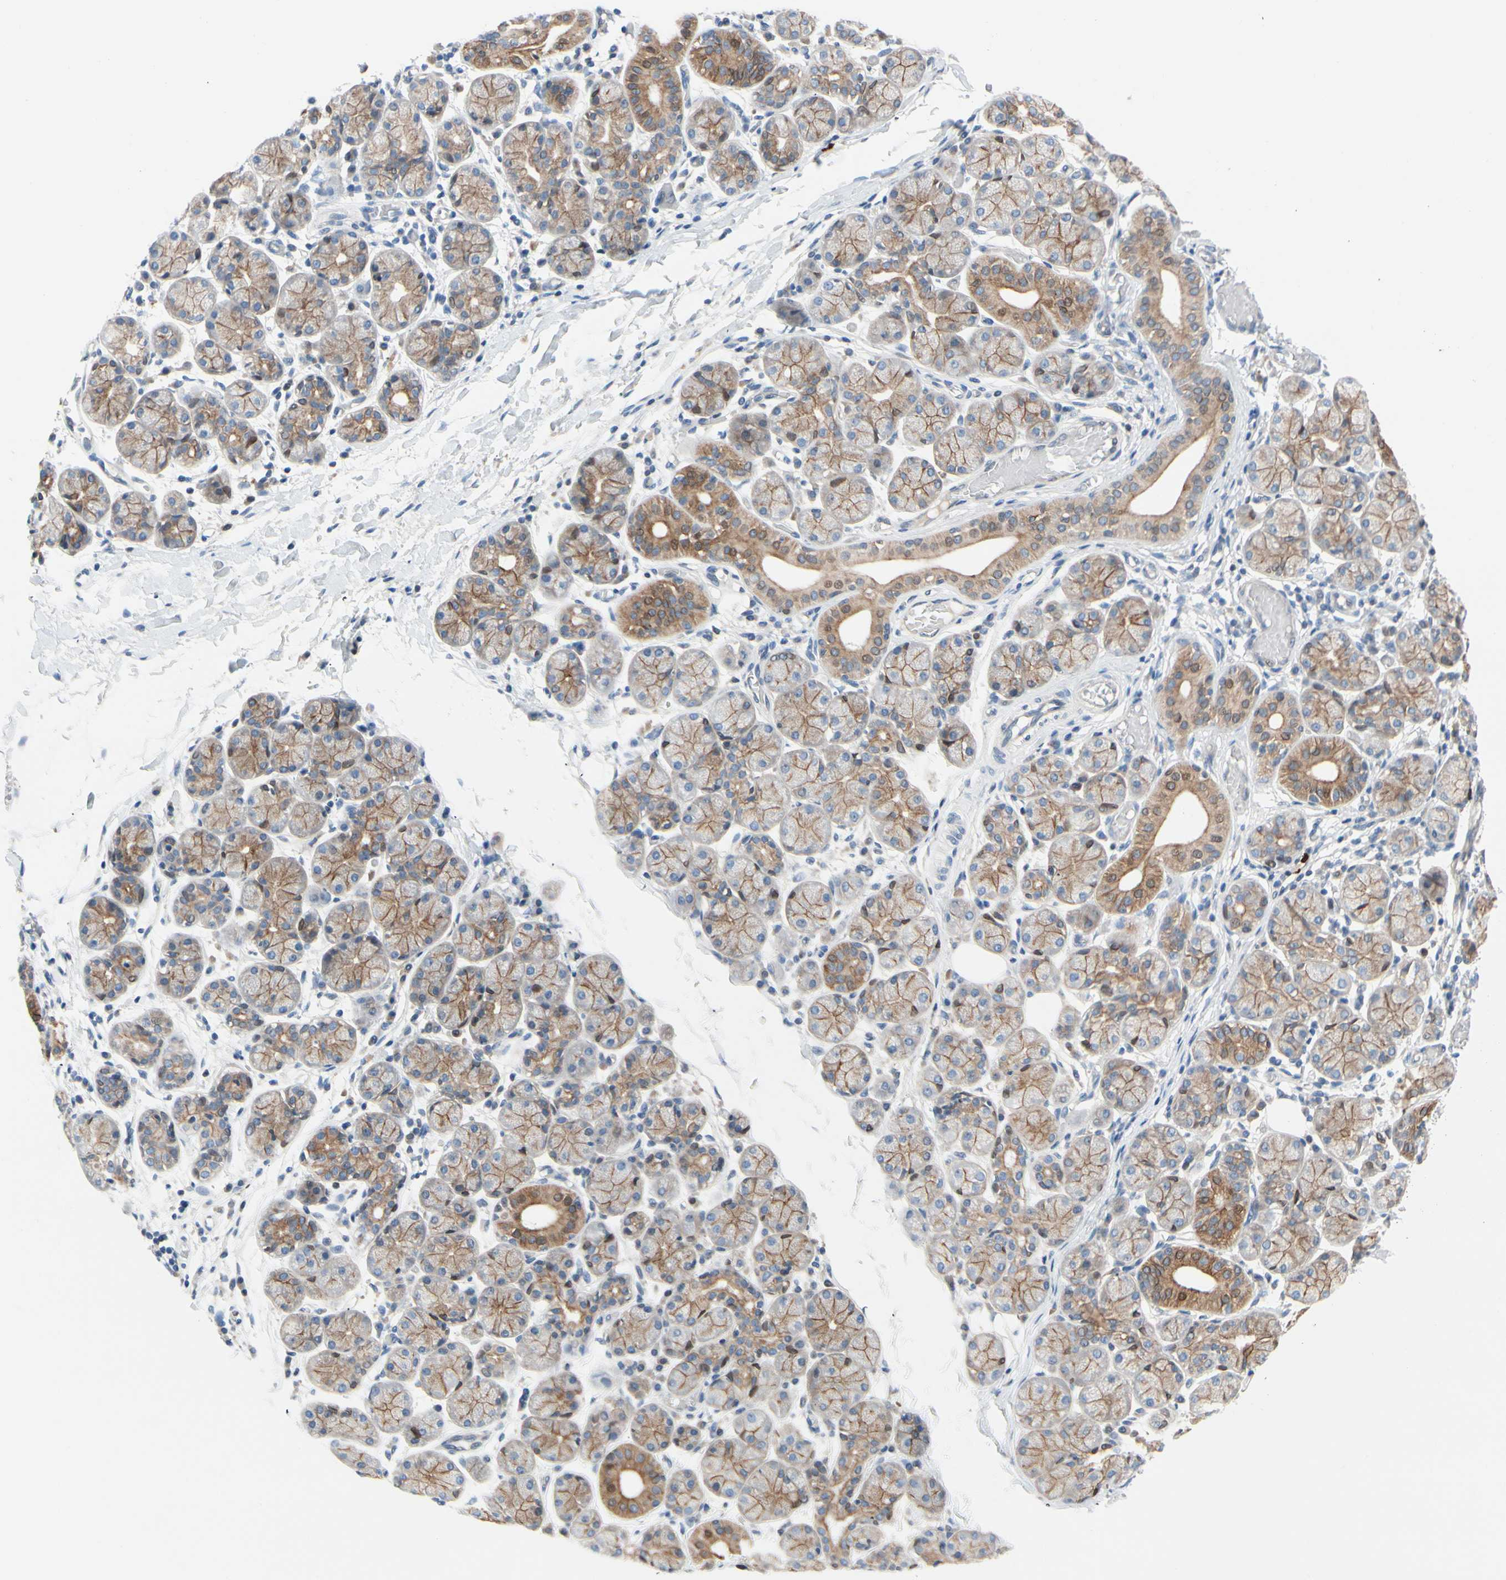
{"staining": {"intensity": "moderate", "quantity": "25%-75%", "location": "cytoplasmic/membranous"}, "tissue": "salivary gland", "cell_type": "Glandular cells", "image_type": "normal", "snomed": [{"axis": "morphology", "description": "Normal tissue, NOS"}, {"axis": "topography", "description": "Salivary gland"}], "caption": "This photomicrograph demonstrates immunohistochemistry staining of normal human salivary gland, with medium moderate cytoplasmic/membranous positivity in approximately 25%-75% of glandular cells.", "gene": "ZNF132", "patient": {"sex": "female", "age": 24}}